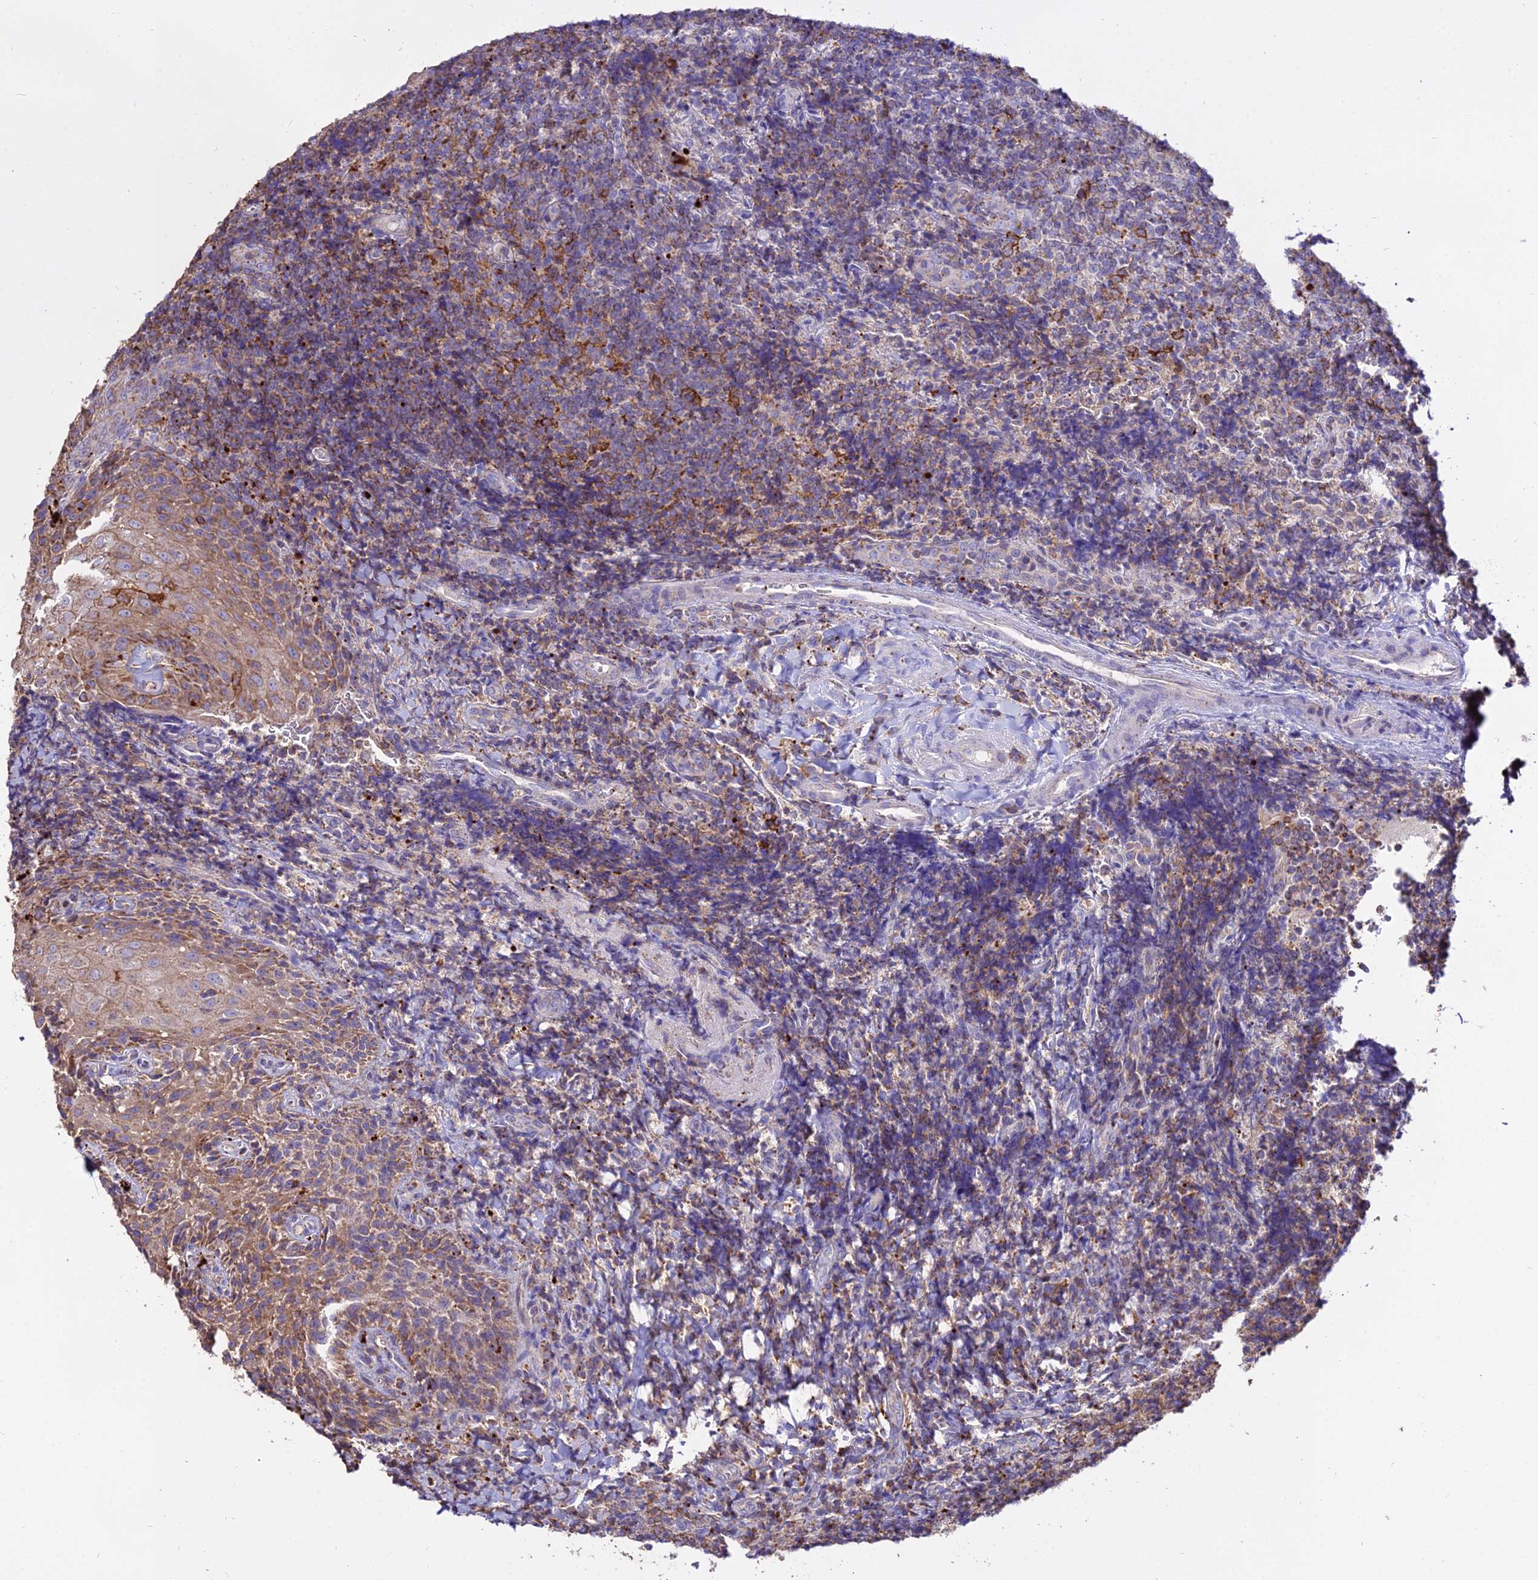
{"staining": {"intensity": "moderate", "quantity": "<25%", "location": "cytoplasmic/membranous"}, "tissue": "tonsil", "cell_type": "Germinal center cells", "image_type": "normal", "snomed": [{"axis": "morphology", "description": "Normal tissue, NOS"}, {"axis": "topography", "description": "Tonsil"}], "caption": "IHC of unremarkable human tonsil reveals low levels of moderate cytoplasmic/membranous staining in about <25% of germinal center cells. The staining was performed using DAB (3,3'-diaminobenzidine), with brown indicating positive protein expression. Nuclei are stained blue with hematoxylin.", "gene": "PNLIPRP3", "patient": {"sex": "male", "age": 37}}